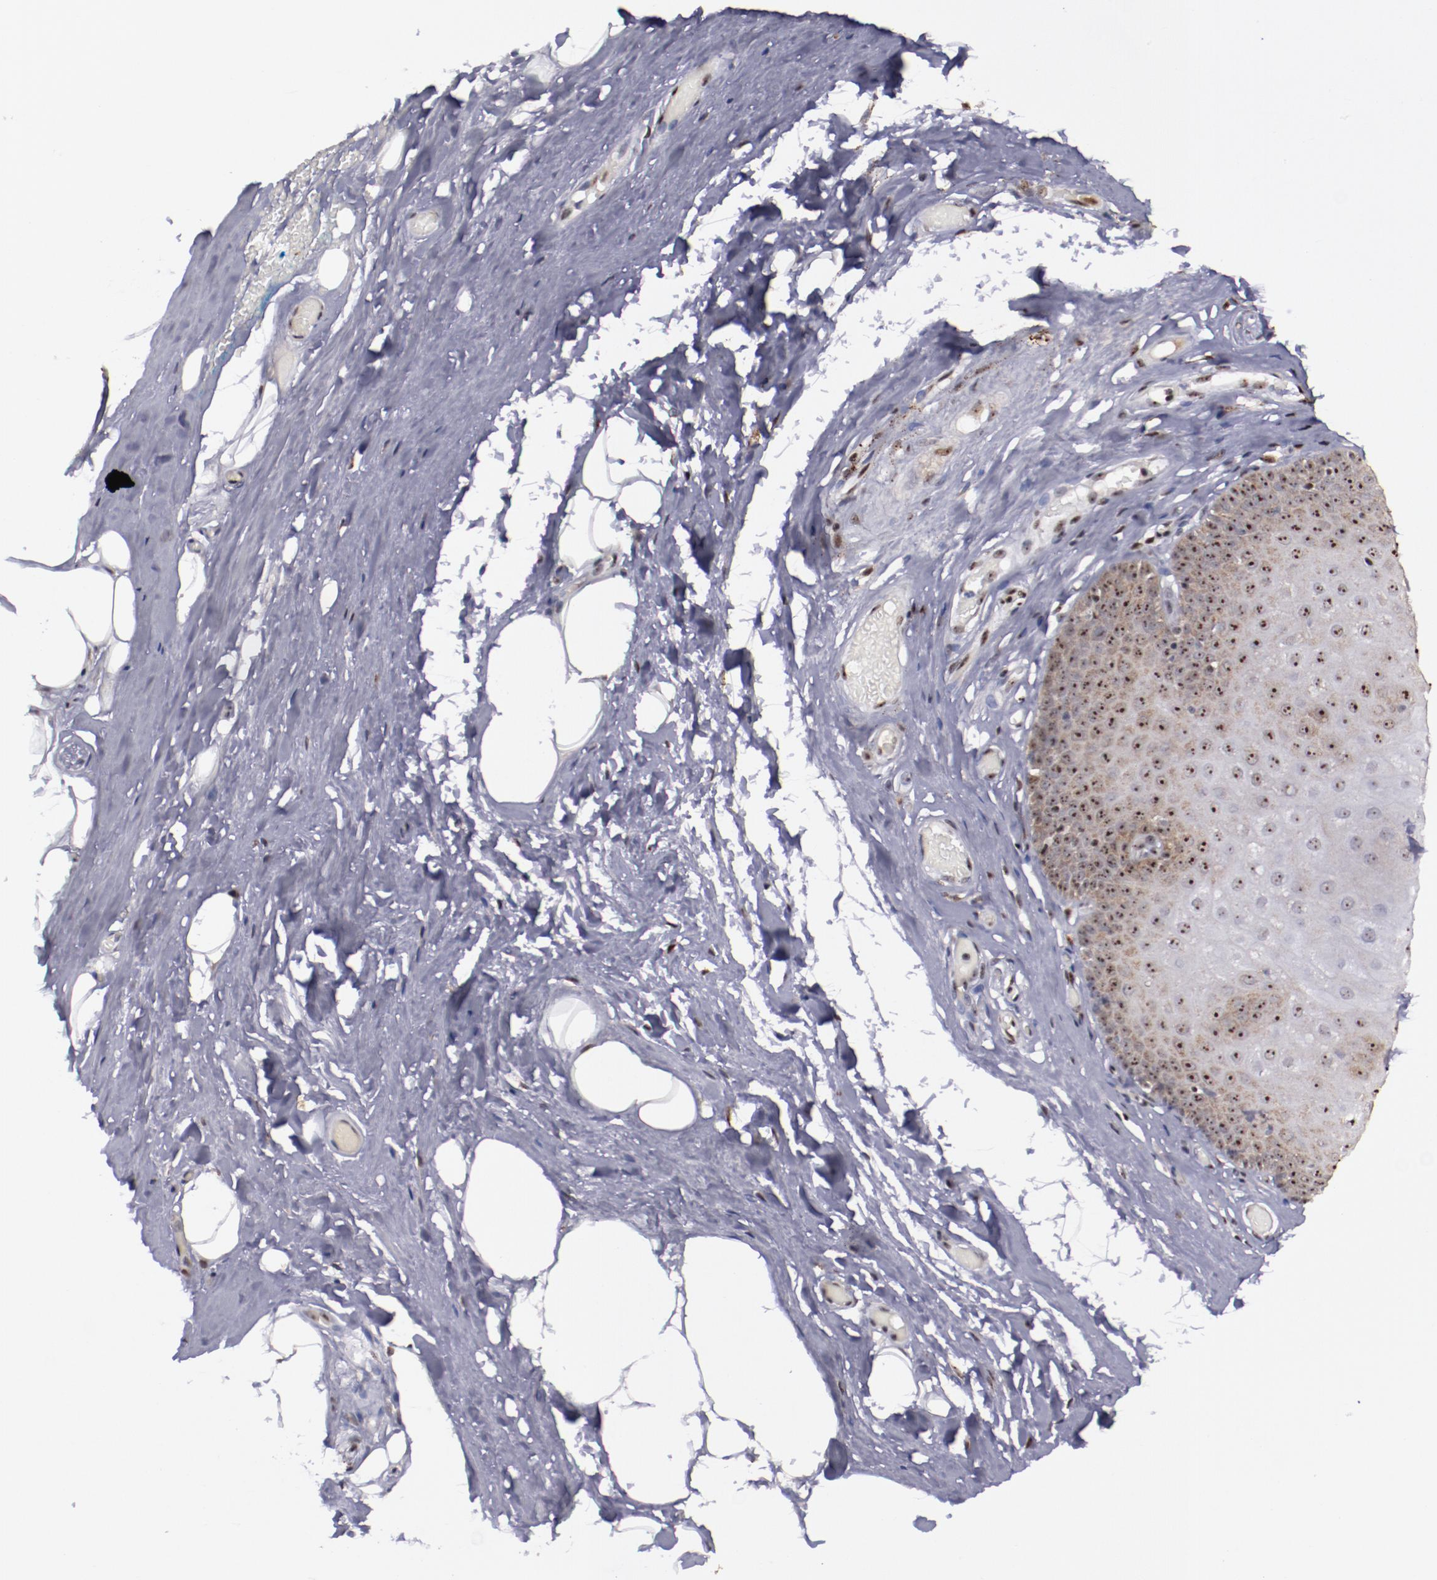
{"staining": {"intensity": "moderate", "quantity": "25%-75%", "location": "cytoplasmic/membranous,nuclear"}, "tissue": "nasopharynx", "cell_type": "Respiratory epithelial cells", "image_type": "normal", "snomed": [{"axis": "morphology", "description": "Normal tissue, NOS"}, {"axis": "topography", "description": "Nasopharynx"}], "caption": "Human nasopharynx stained for a protein (brown) shows moderate cytoplasmic/membranous,nuclear positive expression in approximately 25%-75% of respiratory epithelial cells.", "gene": "DDX24", "patient": {"sex": "male", "age": 56}}